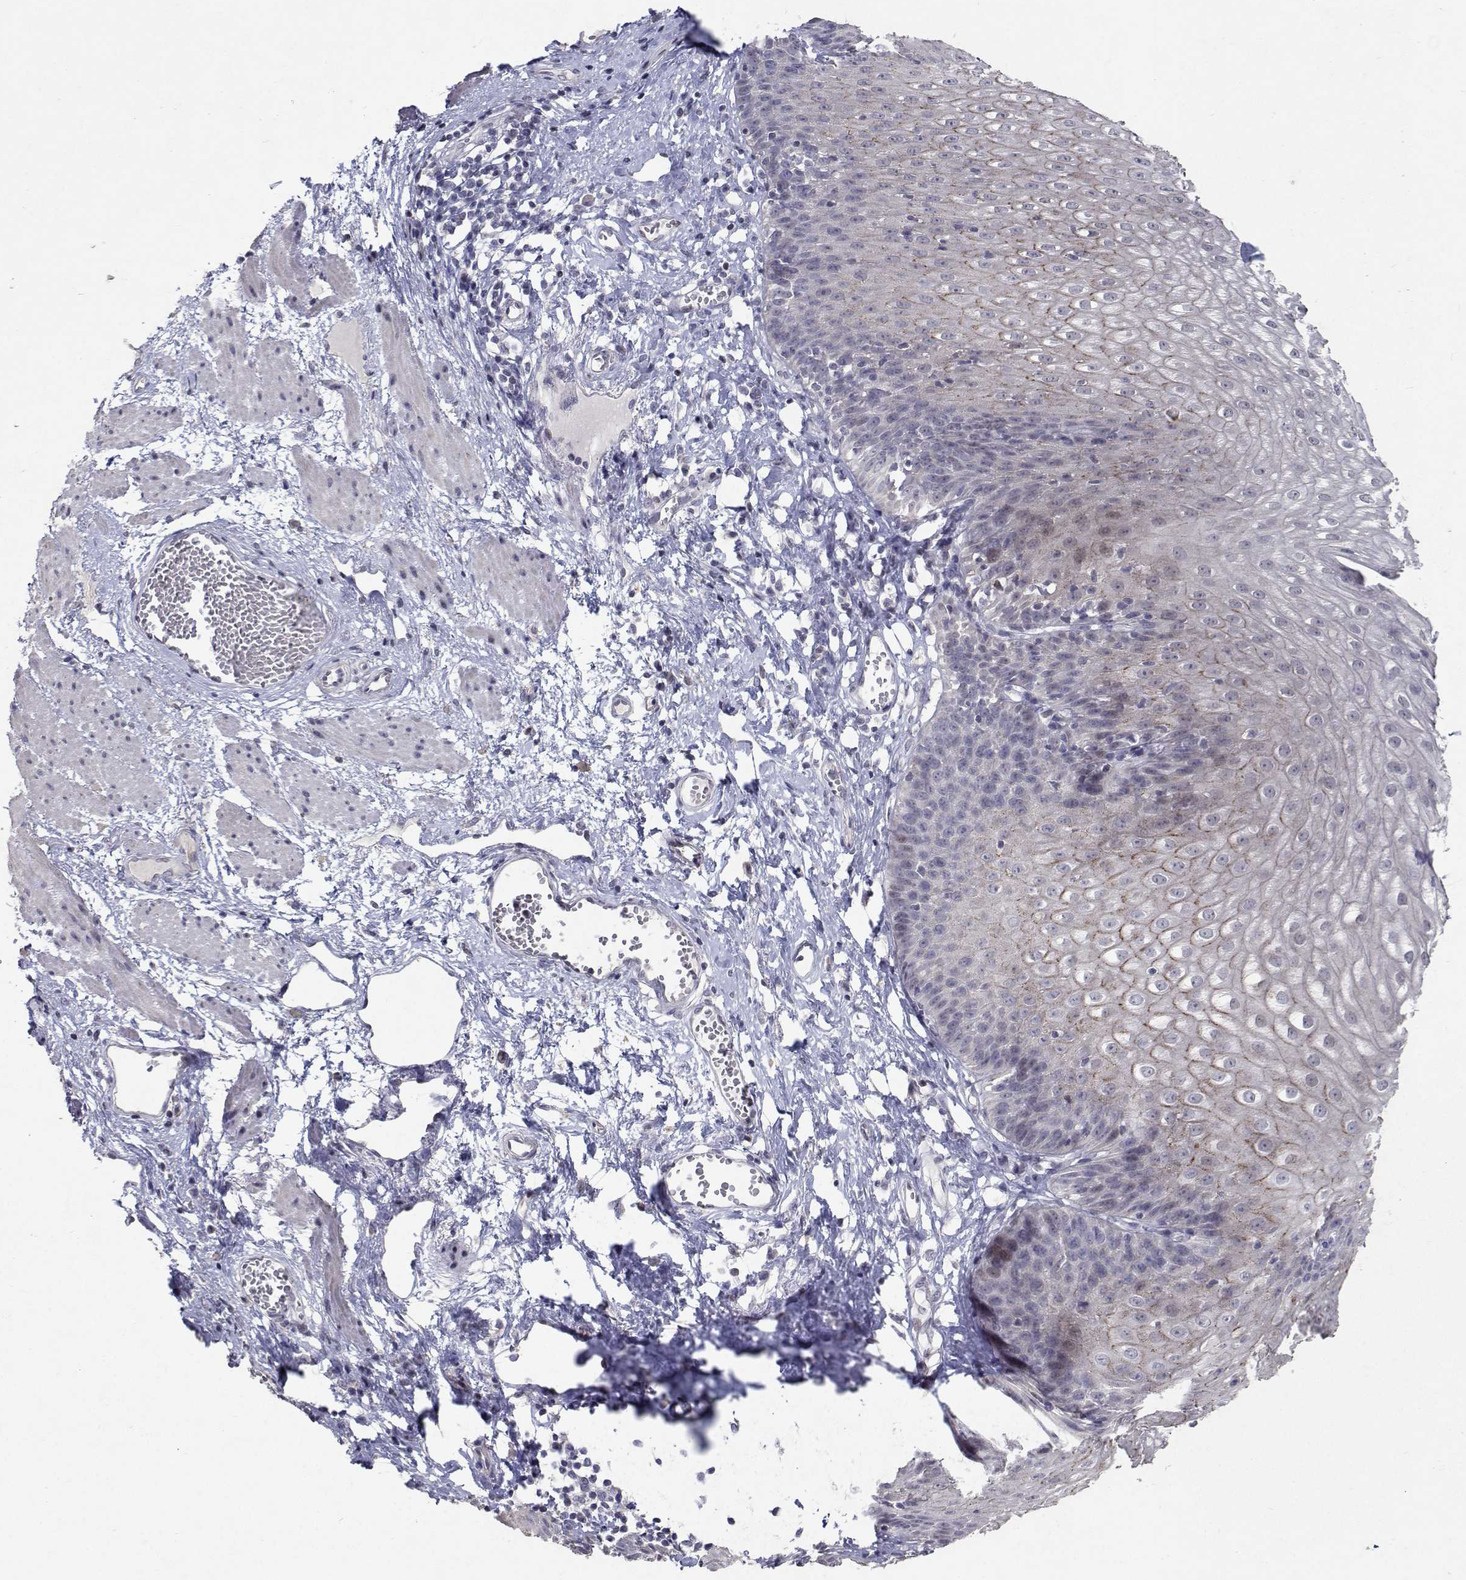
{"staining": {"intensity": "weak", "quantity": "<25%", "location": "nuclear"}, "tissue": "esophagus", "cell_type": "Squamous epithelial cells", "image_type": "normal", "snomed": [{"axis": "morphology", "description": "Normal tissue, NOS"}, {"axis": "topography", "description": "Esophagus"}], "caption": "IHC micrograph of normal human esophagus stained for a protein (brown), which displays no expression in squamous epithelial cells. (DAB immunohistochemistry (IHC), high magnification).", "gene": "RBPJL", "patient": {"sex": "male", "age": 72}}